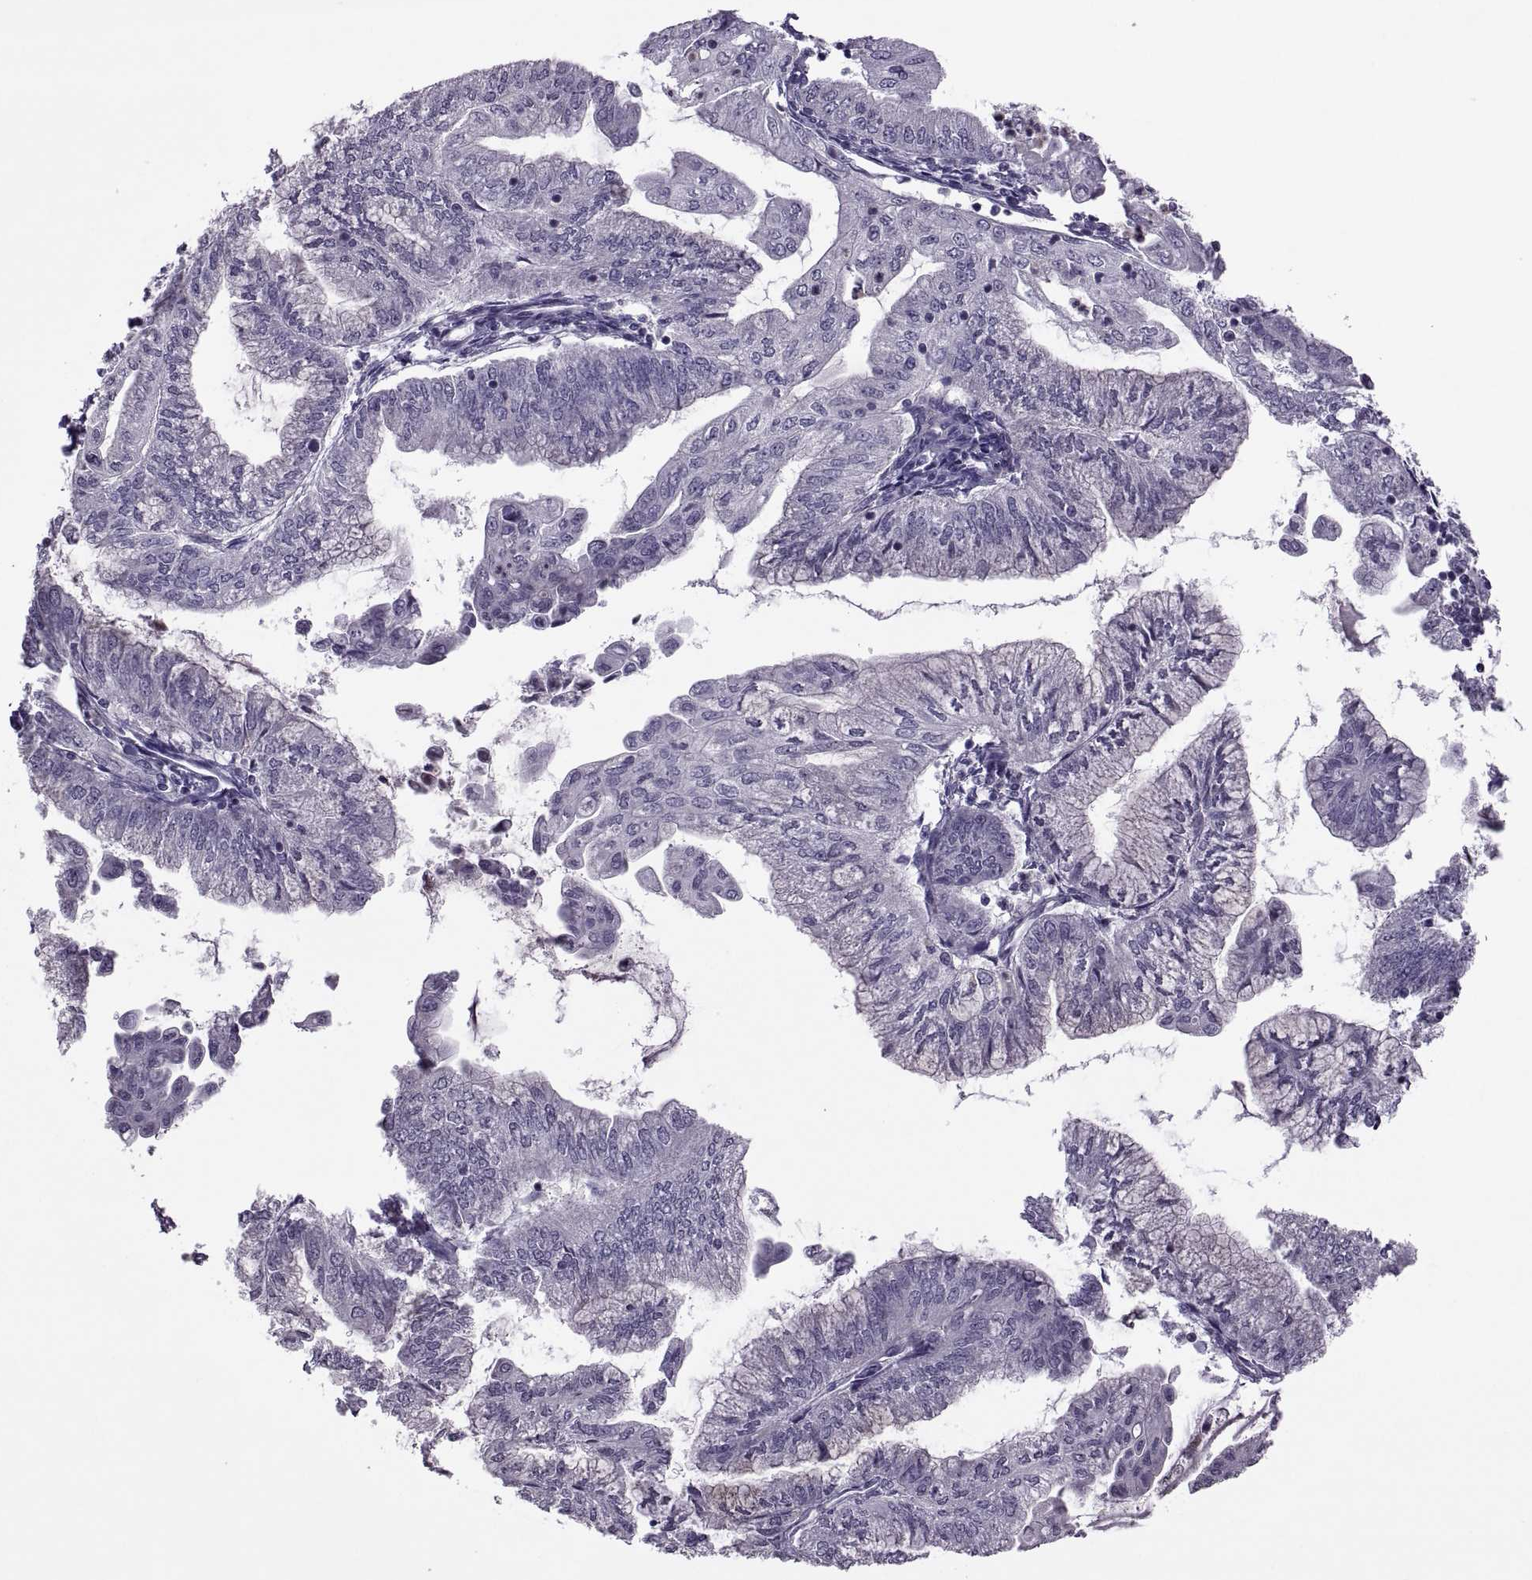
{"staining": {"intensity": "negative", "quantity": "none", "location": "none"}, "tissue": "endometrial cancer", "cell_type": "Tumor cells", "image_type": "cancer", "snomed": [{"axis": "morphology", "description": "Adenocarcinoma, NOS"}, {"axis": "topography", "description": "Endometrium"}], "caption": "High magnification brightfield microscopy of endometrial cancer stained with DAB (3,3'-diaminobenzidine) (brown) and counterstained with hematoxylin (blue): tumor cells show no significant expression.", "gene": "ODF3", "patient": {"sex": "female", "age": 55}}